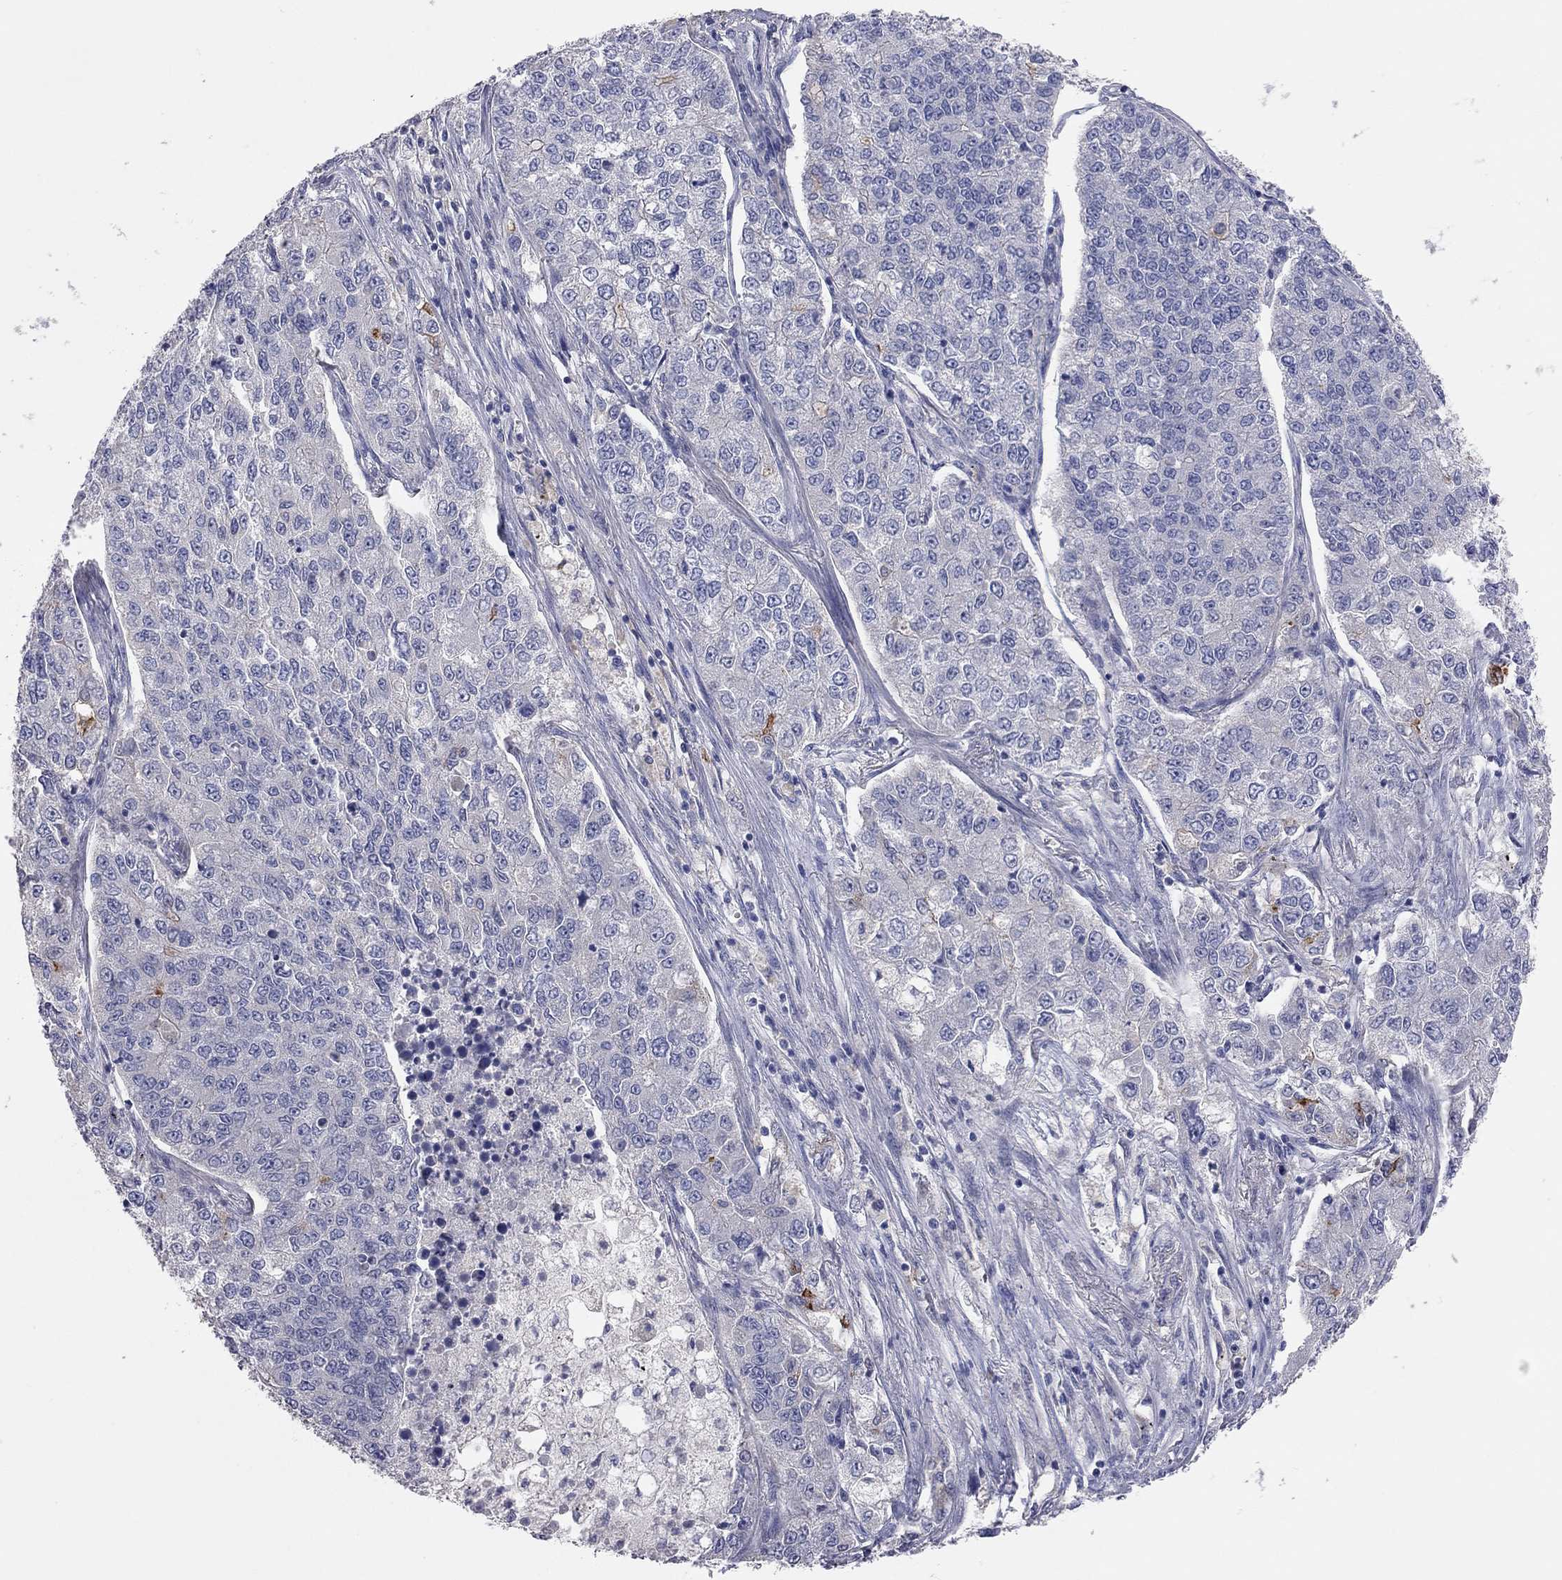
{"staining": {"intensity": "negative", "quantity": "none", "location": "none"}, "tissue": "lung cancer", "cell_type": "Tumor cells", "image_type": "cancer", "snomed": [{"axis": "morphology", "description": "Adenocarcinoma, NOS"}, {"axis": "topography", "description": "Lung"}], "caption": "Immunohistochemical staining of lung cancer exhibits no significant positivity in tumor cells.", "gene": "KCNB1", "patient": {"sex": "male", "age": 49}}